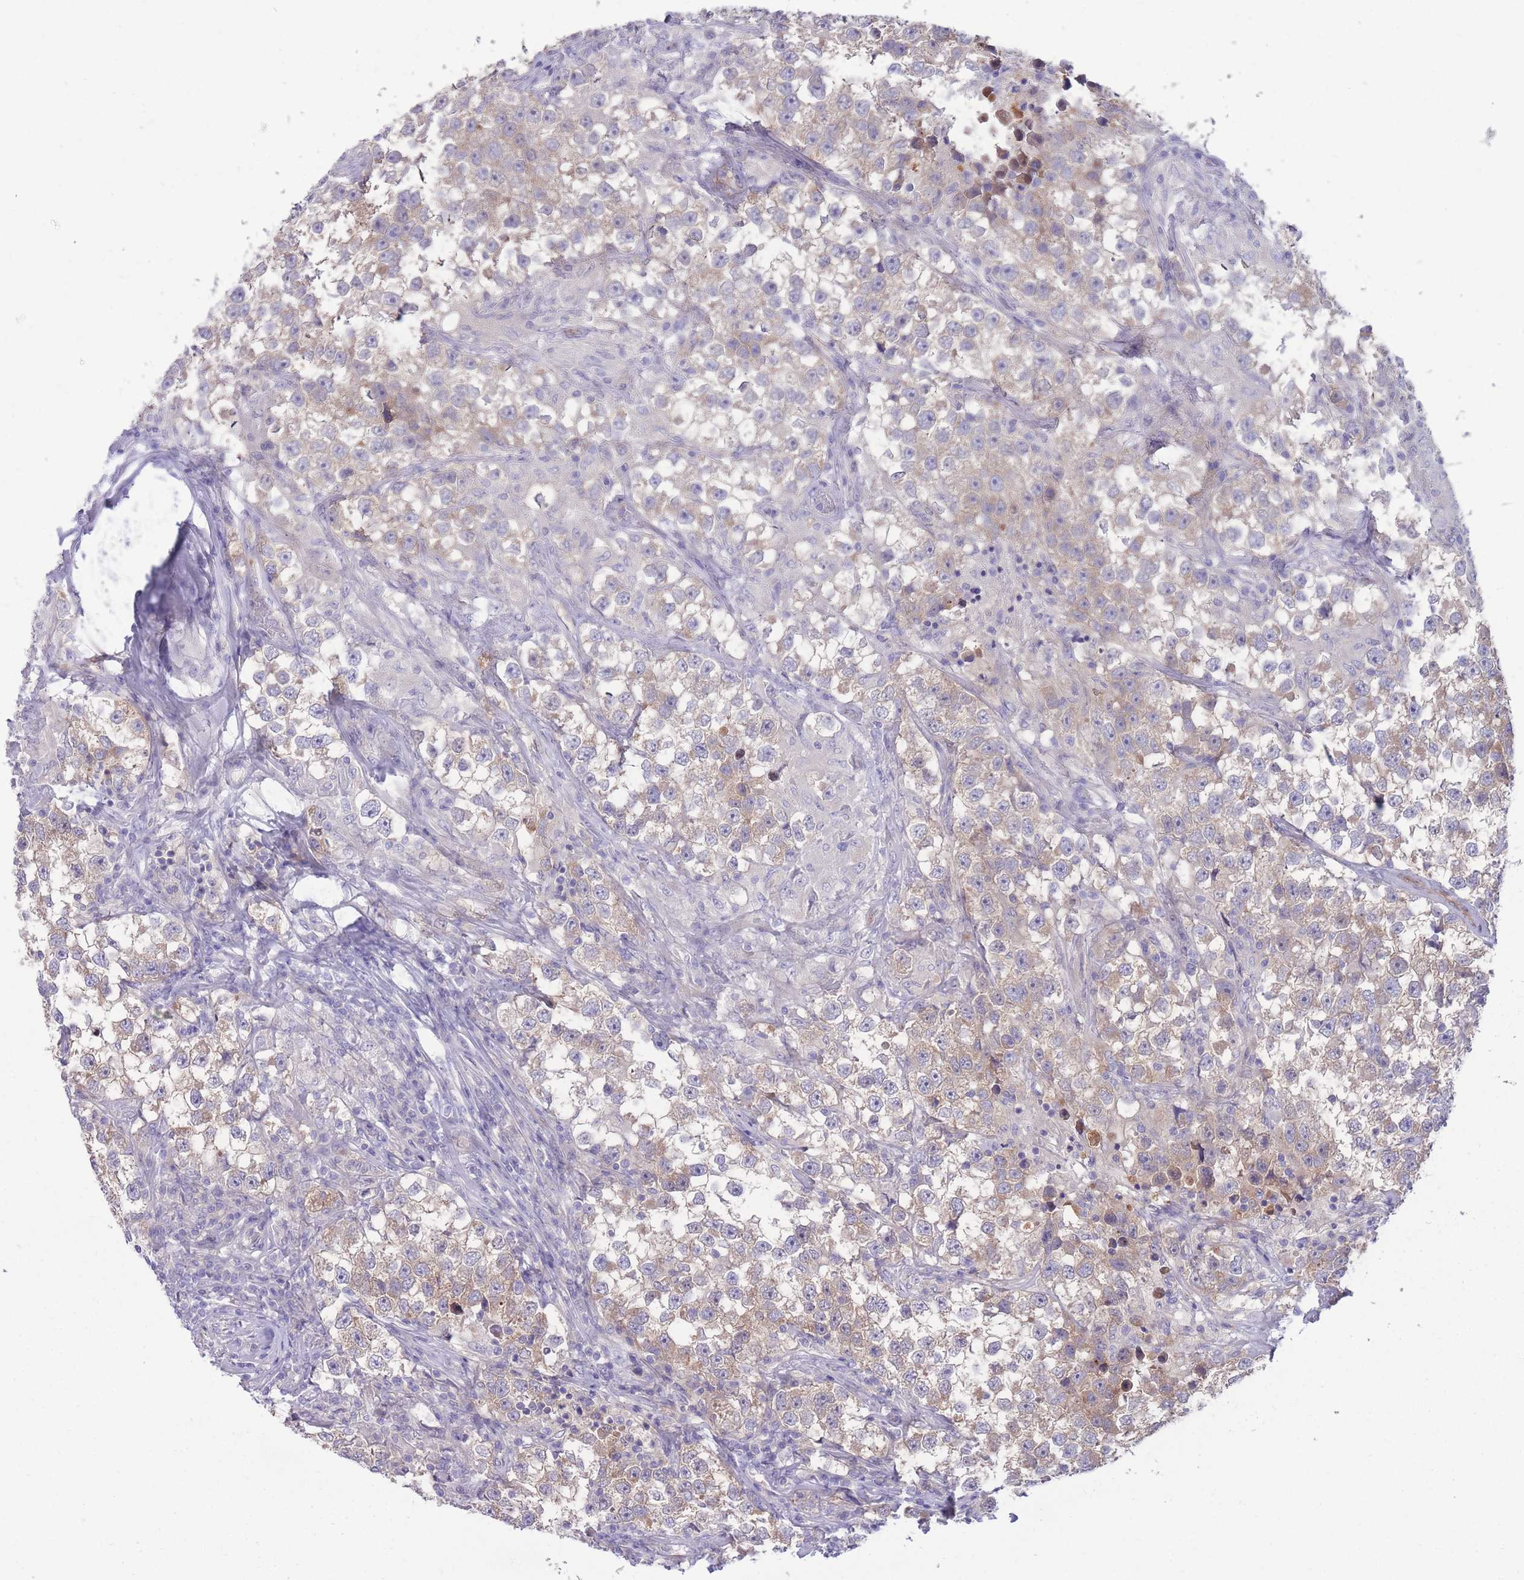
{"staining": {"intensity": "weak", "quantity": "25%-75%", "location": "cytoplasmic/membranous"}, "tissue": "testis cancer", "cell_type": "Tumor cells", "image_type": "cancer", "snomed": [{"axis": "morphology", "description": "Seminoma, NOS"}, {"axis": "topography", "description": "Testis"}], "caption": "Weak cytoplasmic/membranous positivity is present in about 25%-75% of tumor cells in testis cancer.", "gene": "RGS11", "patient": {"sex": "male", "age": 46}}